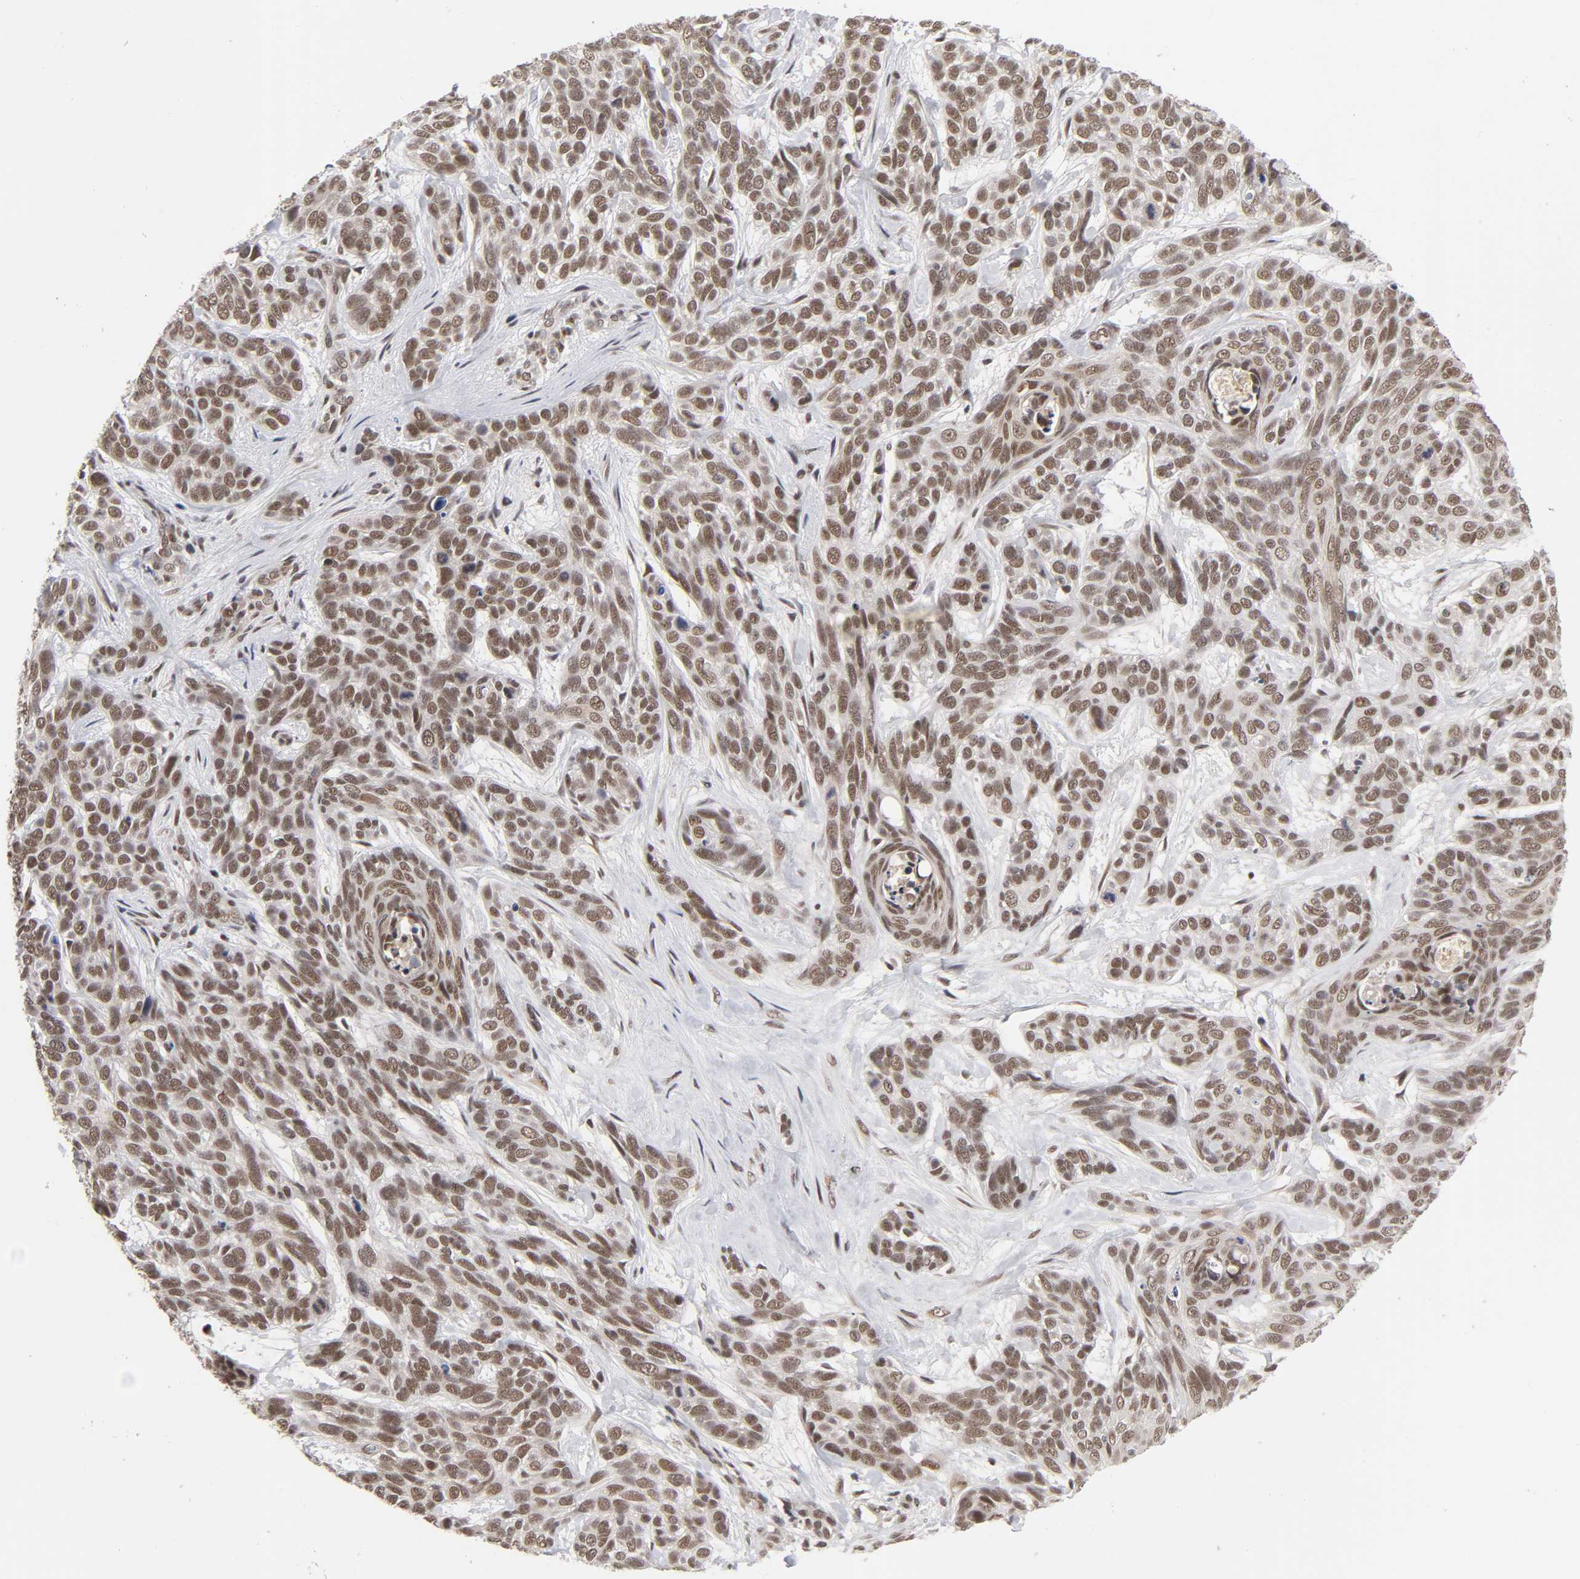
{"staining": {"intensity": "strong", "quantity": ">75%", "location": "nuclear"}, "tissue": "skin cancer", "cell_type": "Tumor cells", "image_type": "cancer", "snomed": [{"axis": "morphology", "description": "Basal cell carcinoma"}, {"axis": "topography", "description": "Skin"}], "caption": "Immunohistochemical staining of human skin cancer demonstrates high levels of strong nuclear positivity in approximately >75% of tumor cells.", "gene": "EP300", "patient": {"sex": "male", "age": 87}}